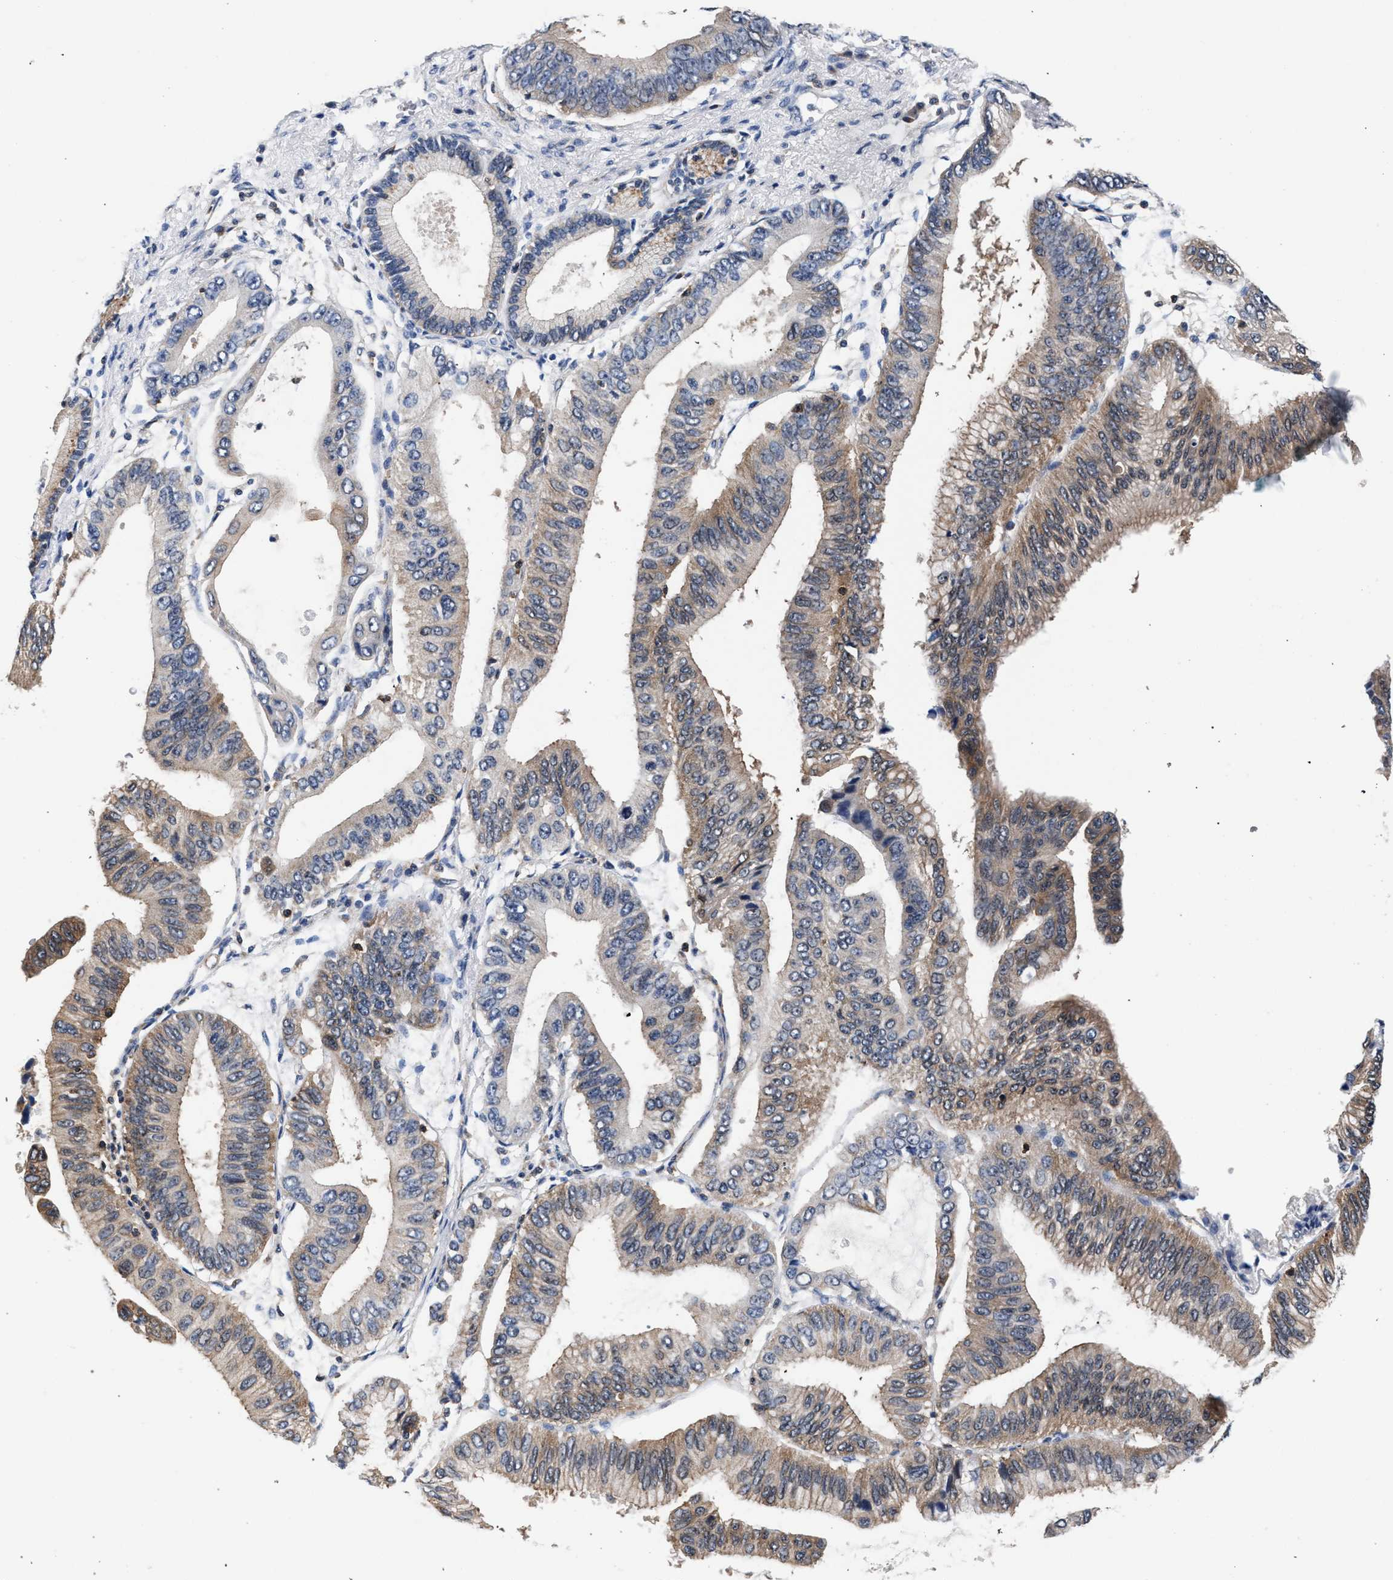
{"staining": {"intensity": "weak", "quantity": ">75%", "location": "cytoplasmic/membranous"}, "tissue": "pancreatic cancer", "cell_type": "Tumor cells", "image_type": "cancer", "snomed": [{"axis": "morphology", "description": "Adenocarcinoma, NOS"}, {"axis": "topography", "description": "Pancreas"}], "caption": "A brown stain labels weak cytoplasmic/membranous expression of a protein in human adenocarcinoma (pancreatic) tumor cells.", "gene": "LASP1", "patient": {"sex": "male", "age": 77}}